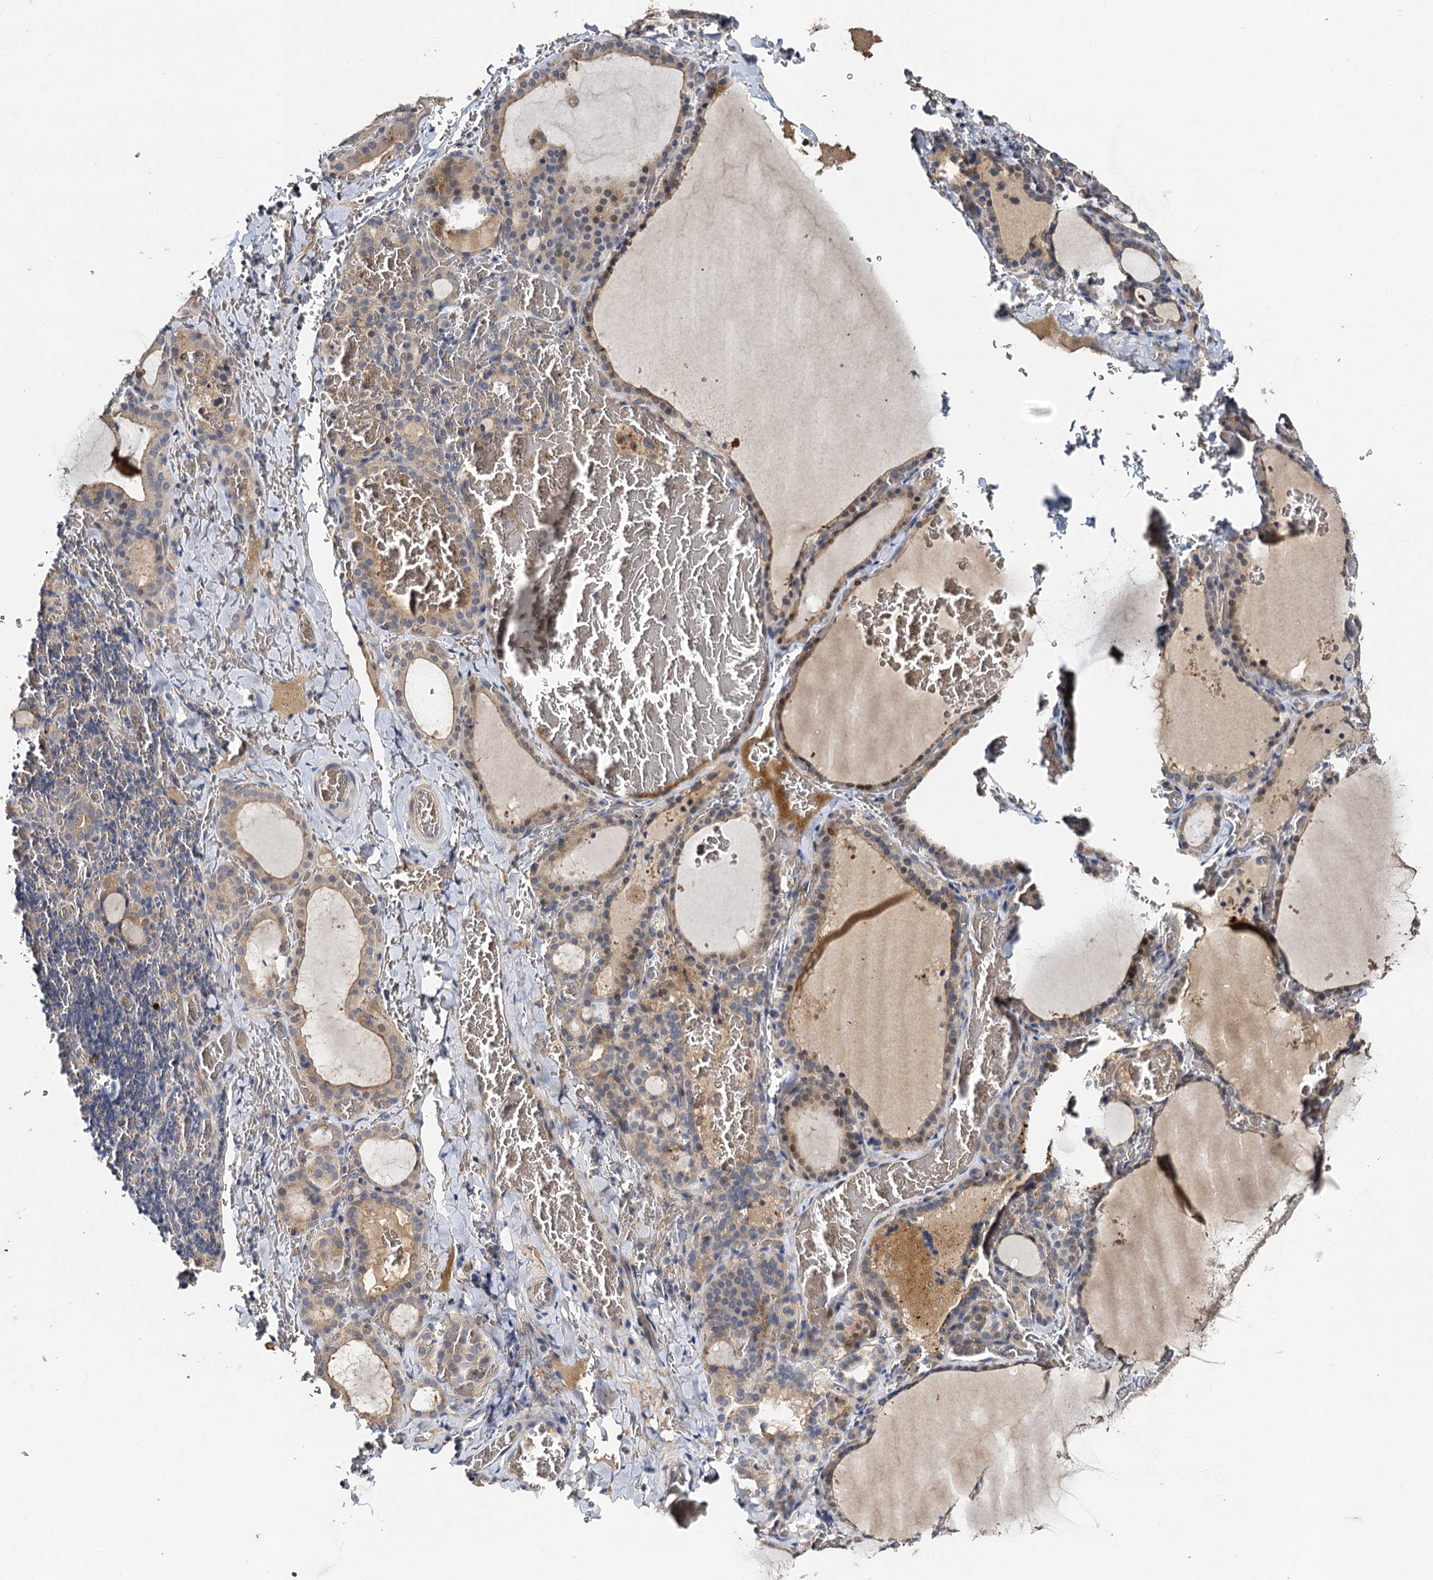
{"staining": {"intensity": "weak", "quantity": "25%-75%", "location": "cytoplasmic/membranous"}, "tissue": "thyroid gland", "cell_type": "Glandular cells", "image_type": "normal", "snomed": [{"axis": "morphology", "description": "Normal tissue, NOS"}, {"axis": "topography", "description": "Thyroid gland"}], "caption": "A low amount of weak cytoplasmic/membranous staining is seen in about 25%-75% of glandular cells in unremarkable thyroid gland.", "gene": "SLC11A2", "patient": {"sex": "female", "age": 39}}